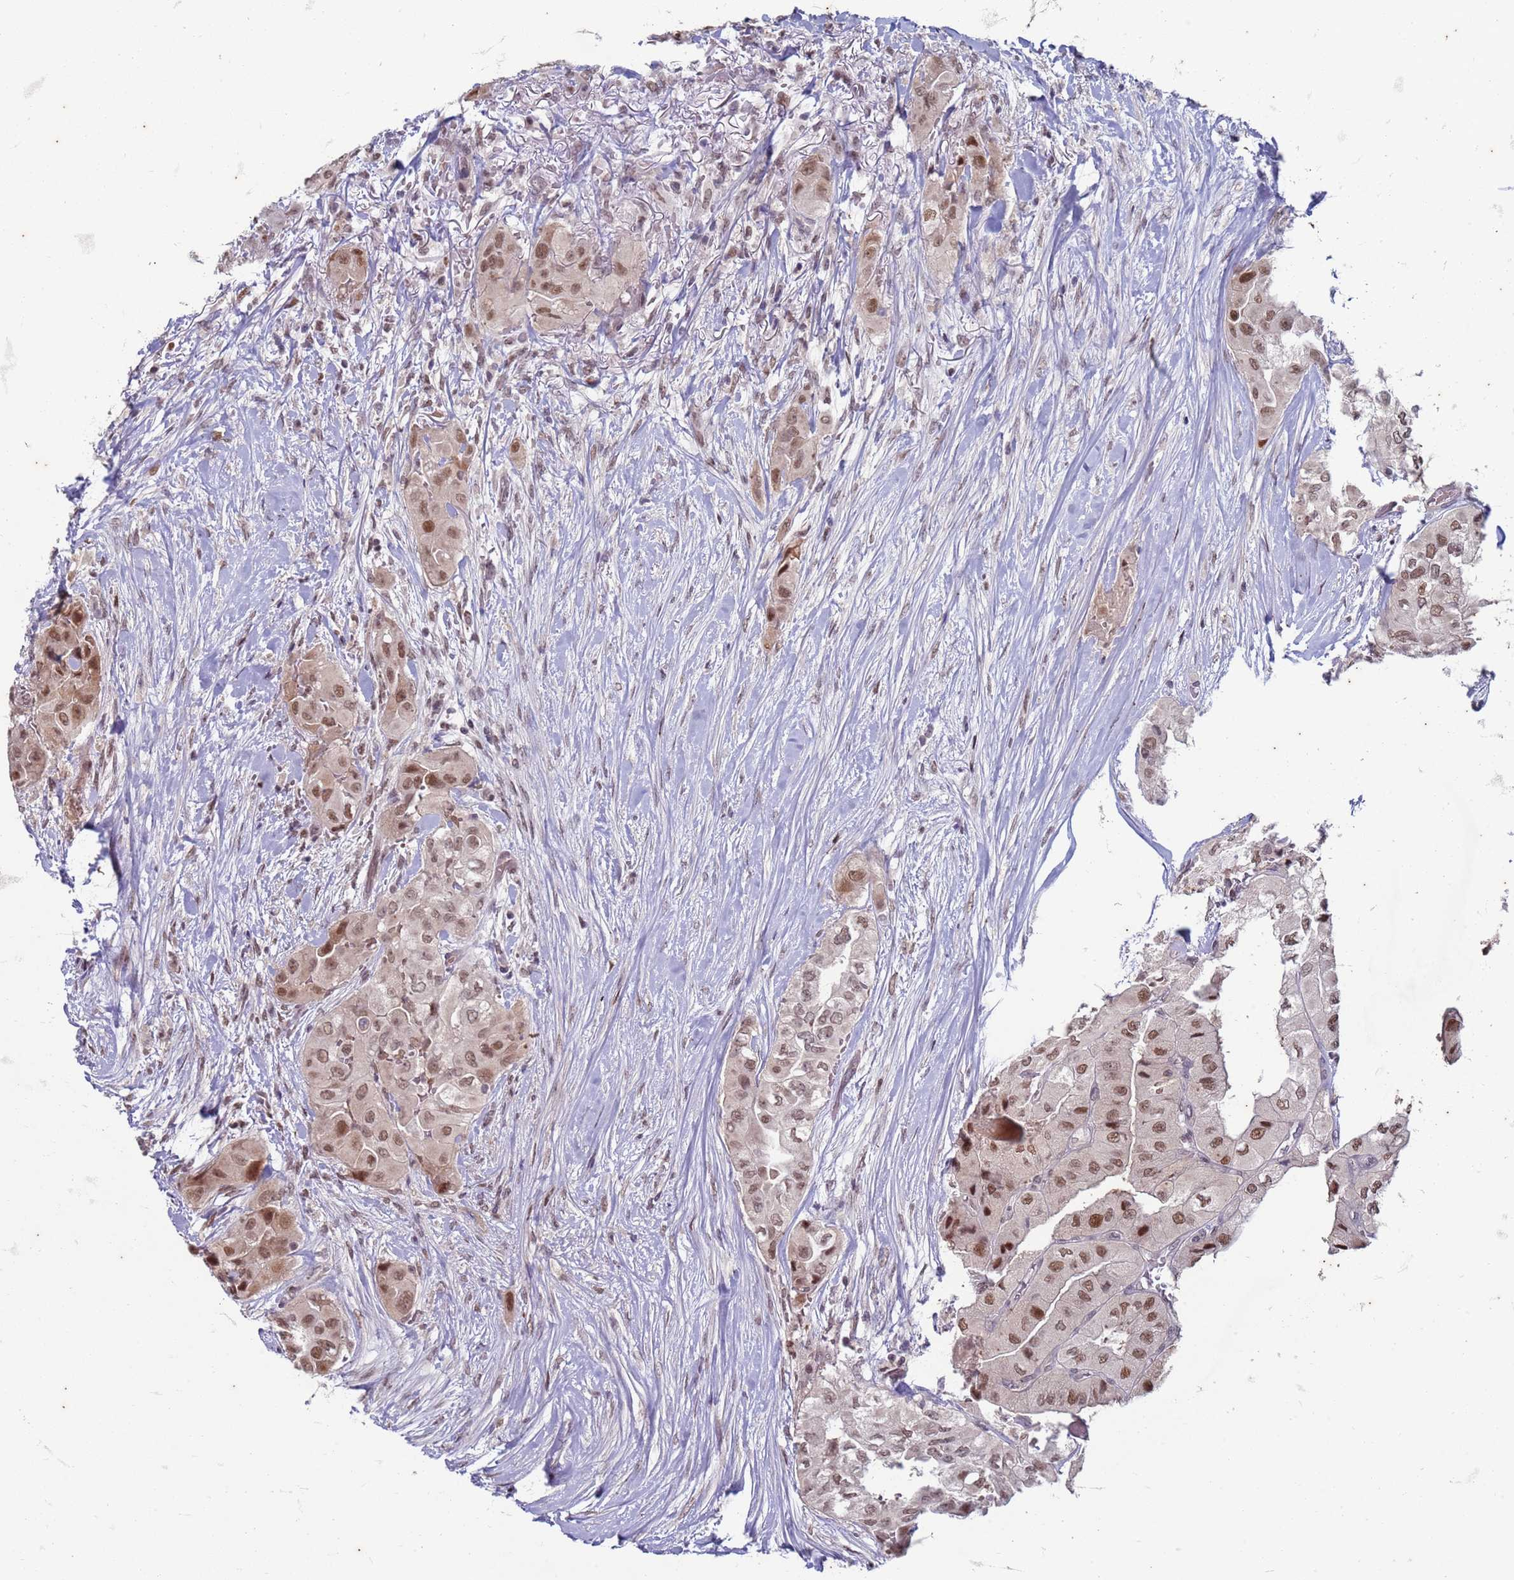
{"staining": {"intensity": "moderate", "quantity": ">75%", "location": "nuclear"}, "tissue": "thyroid cancer", "cell_type": "Tumor cells", "image_type": "cancer", "snomed": [{"axis": "morphology", "description": "Papillary adenocarcinoma, NOS"}, {"axis": "topography", "description": "Thyroid gland"}], "caption": "High-magnification brightfield microscopy of thyroid papillary adenocarcinoma stained with DAB (brown) and counterstained with hematoxylin (blue). tumor cells exhibit moderate nuclear expression is seen in approximately>75% of cells.", "gene": "TRMT6", "patient": {"sex": "female", "age": 59}}